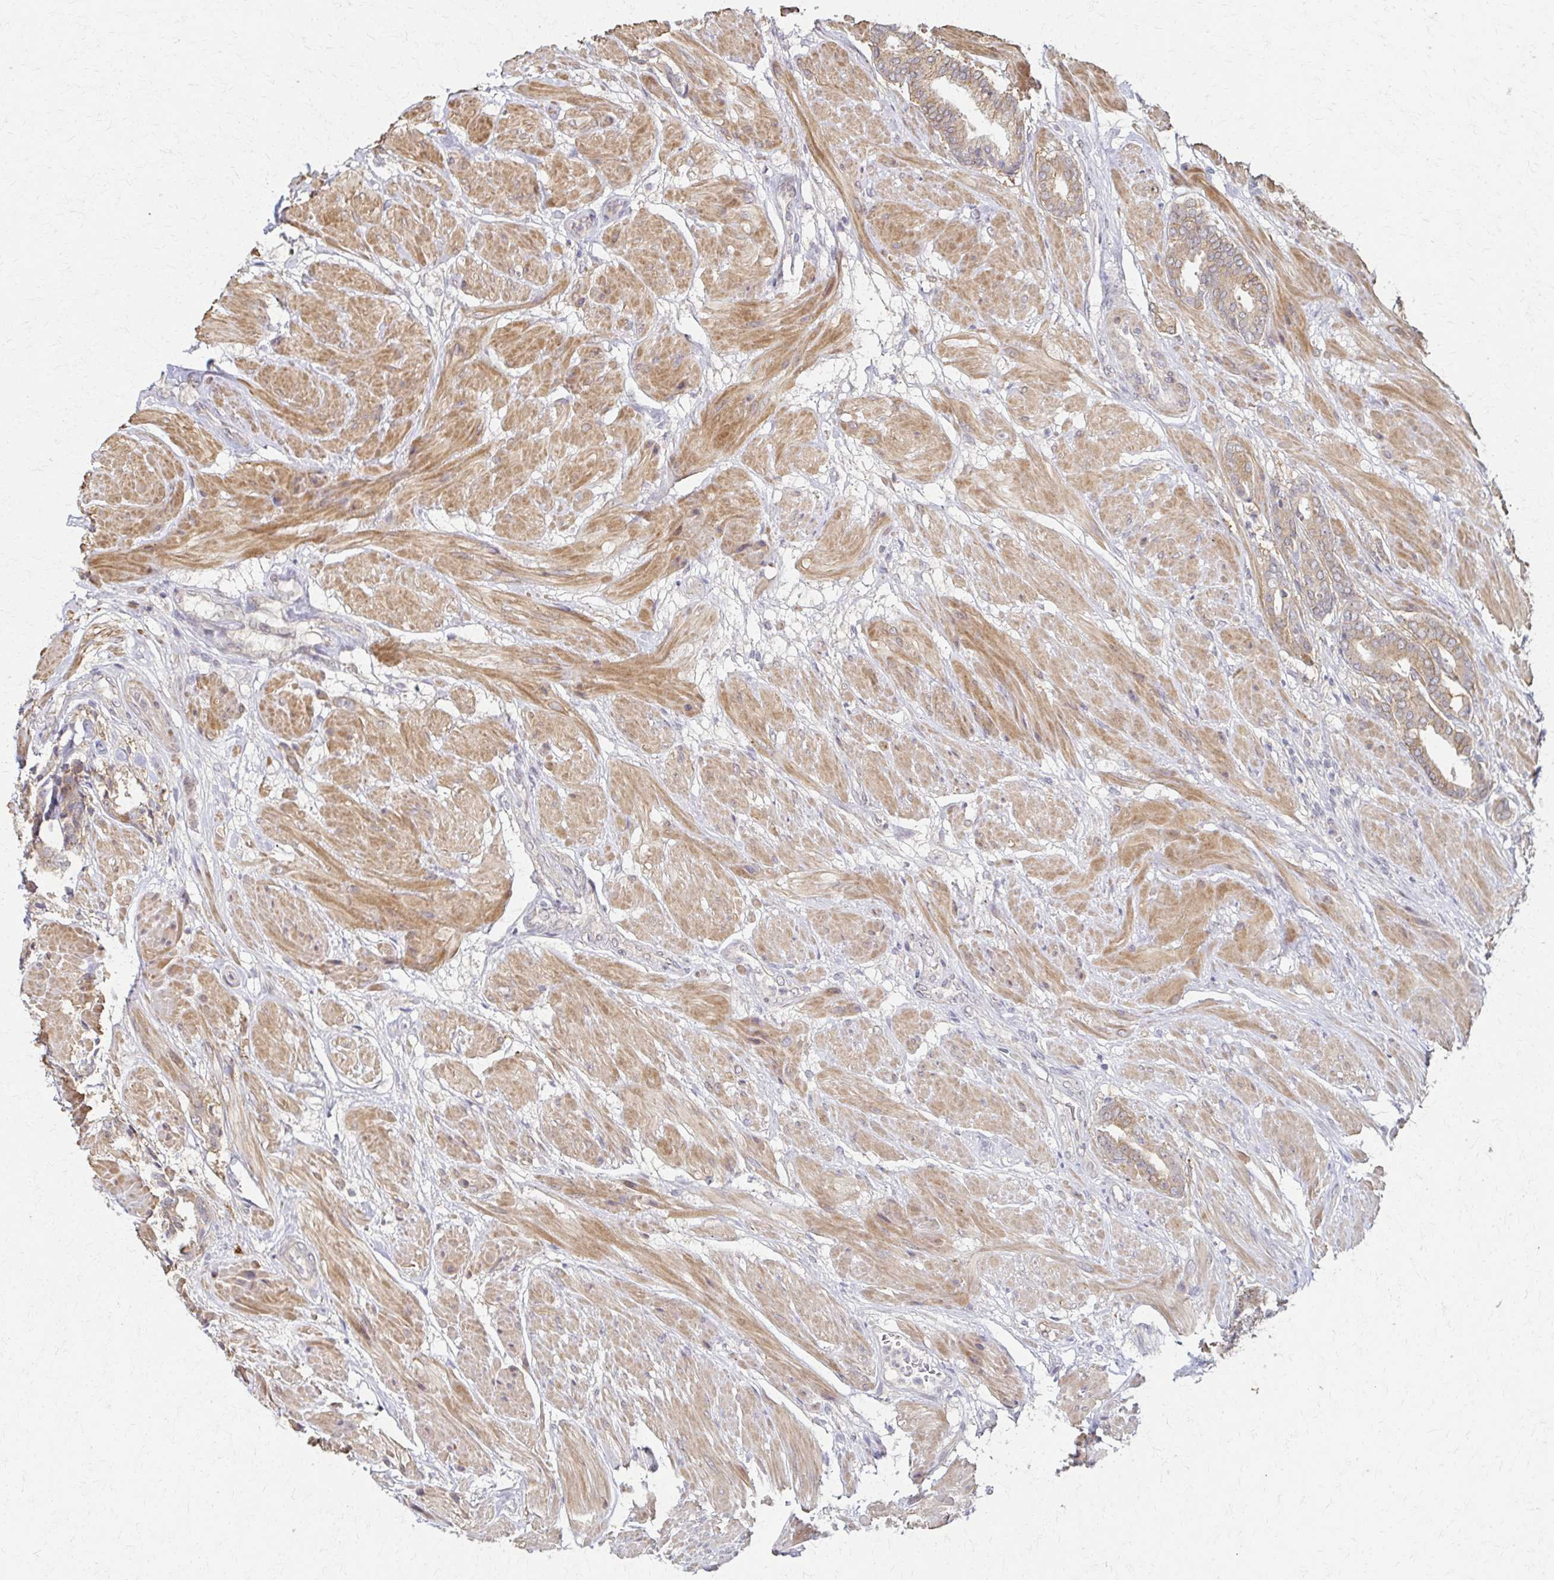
{"staining": {"intensity": "weak", "quantity": ">75%", "location": "cytoplasmic/membranous"}, "tissue": "prostate cancer", "cell_type": "Tumor cells", "image_type": "cancer", "snomed": [{"axis": "morphology", "description": "Adenocarcinoma, High grade"}, {"axis": "topography", "description": "Prostate"}], "caption": "Adenocarcinoma (high-grade) (prostate) stained with DAB (3,3'-diaminobenzidine) immunohistochemistry exhibits low levels of weak cytoplasmic/membranous positivity in about >75% of tumor cells.", "gene": "EOLA2", "patient": {"sex": "male", "age": 56}}